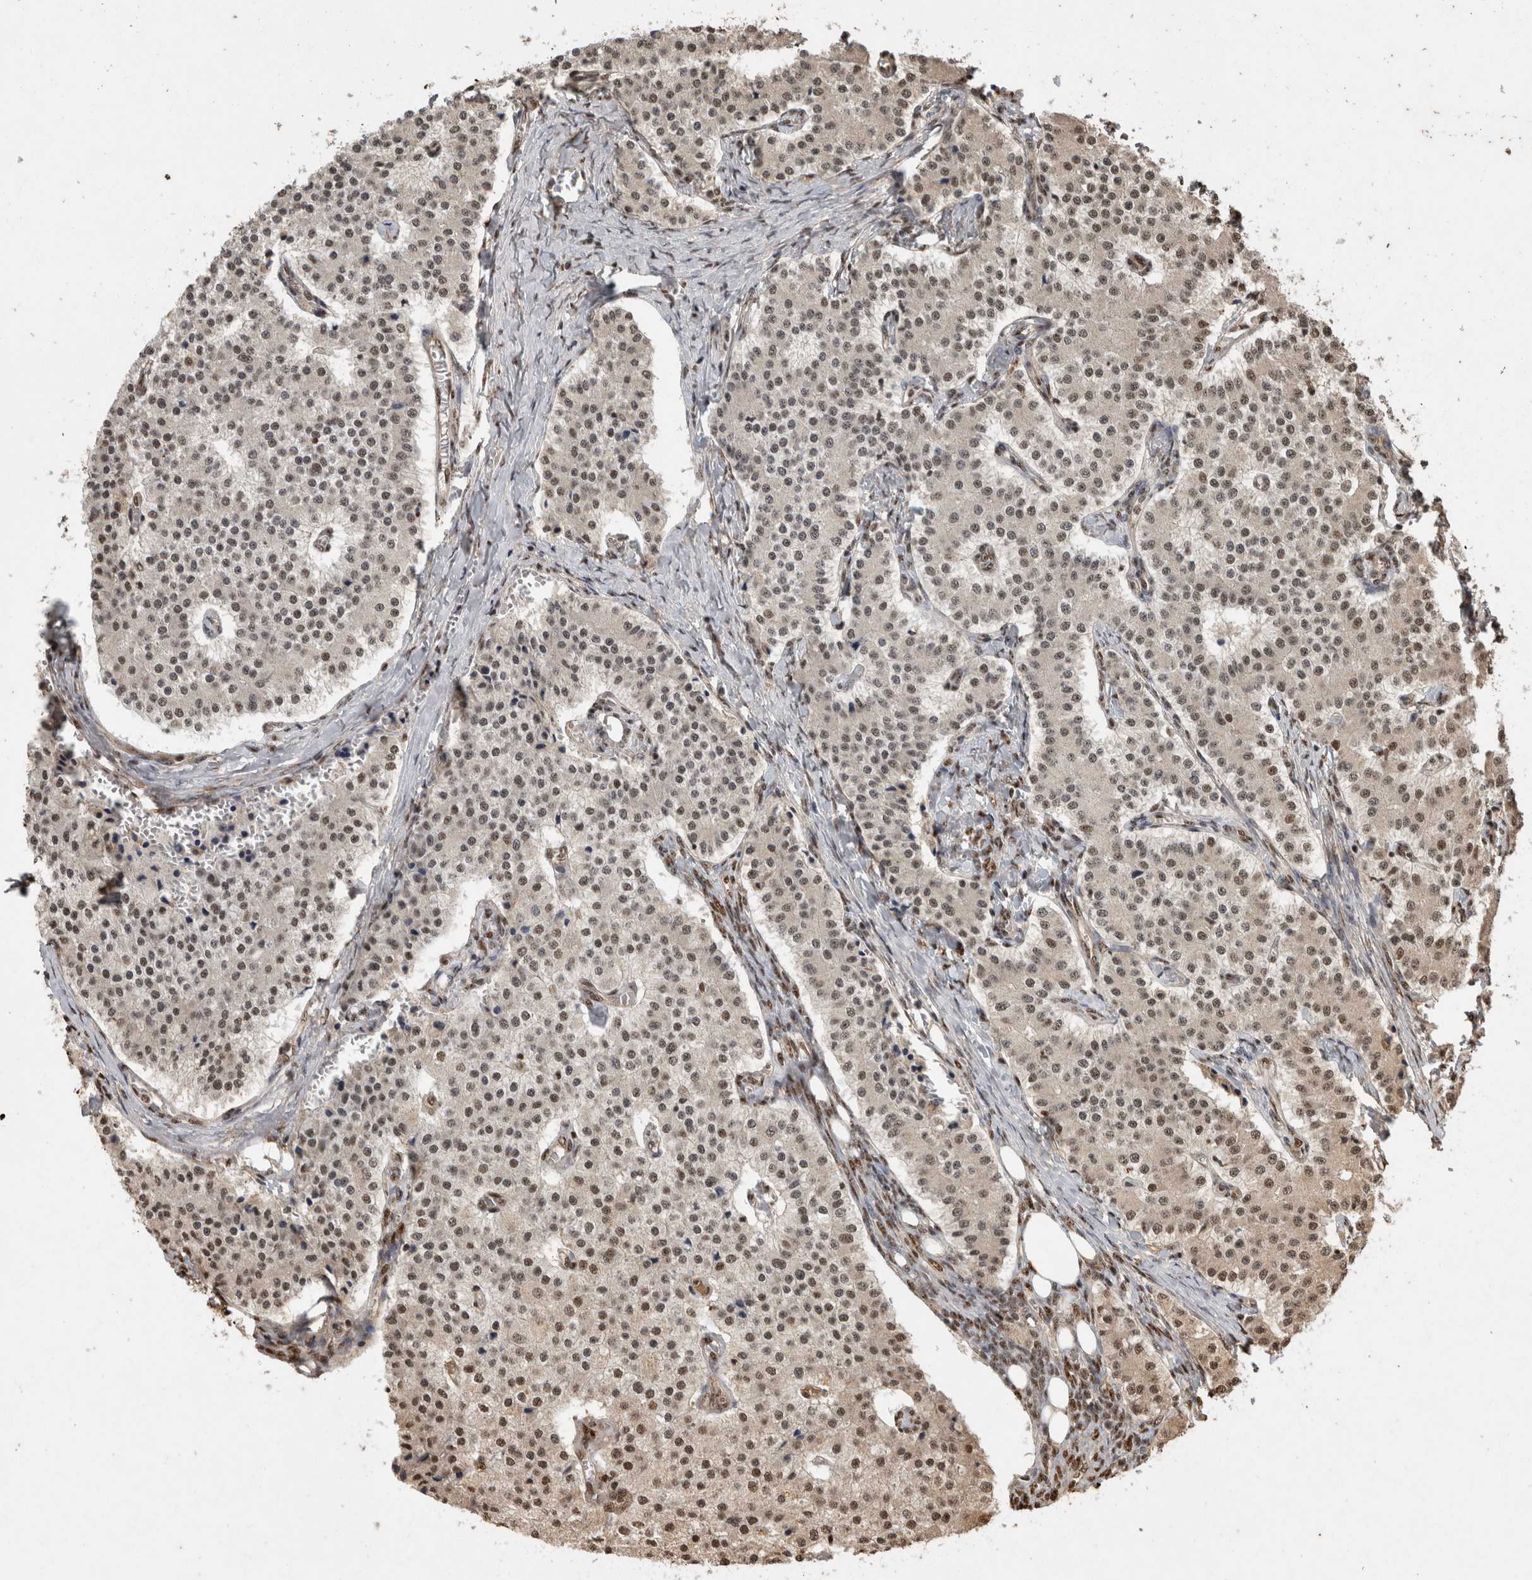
{"staining": {"intensity": "moderate", "quantity": ">75%", "location": "nuclear"}, "tissue": "carcinoid", "cell_type": "Tumor cells", "image_type": "cancer", "snomed": [{"axis": "morphology", "description": "Carcinoid, malignant, NOS"}, {"axis": "topography", "description": "Colon"}], "caption": "Moderate nuclear expression for a protein is appreciated in about >75% of tumor cells of carcinoid (malignant) using immunohistochemistry (IHC).", "gene": "RAD50", "patient": {"sex": "female", "age": 52}}